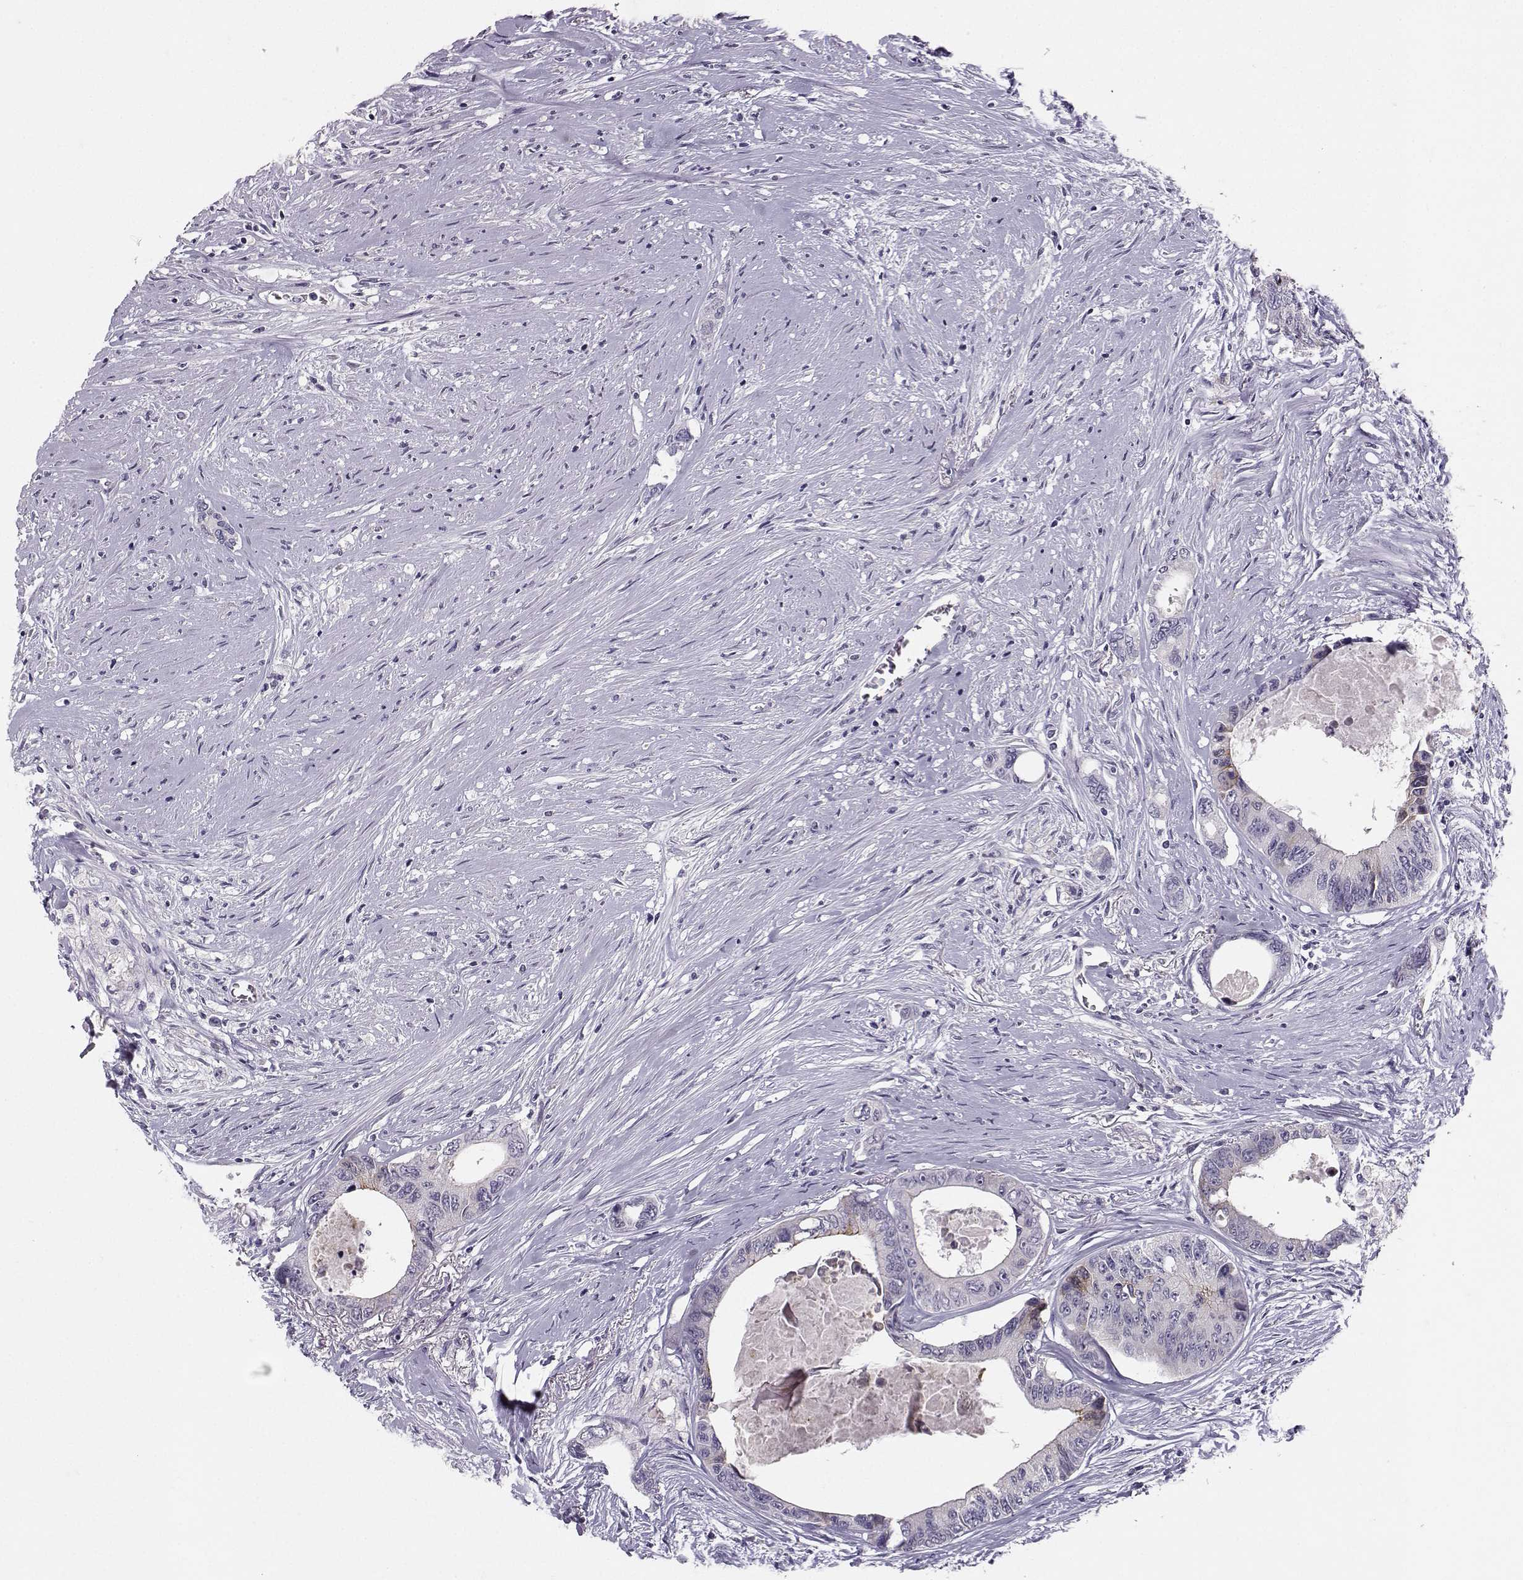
{"staining": {"intensity": "negative", "quantity": "none", "location": "none"}, "tissue": "colorectal cancer", "cell_type": "Tumor cells", "image_type": "cancer", "snomed": [{"axis": "morphology", "description": "Adenocarcinoma, NOS"}, {"axis": "topography", "description": "Rectum"}], "caption": "The micrograph demonstrates no significant expression in tumor cells of colorectal adenocarcinoma.", "gene": "PKP2", "patient": {"sex": "male", "age": 59}}